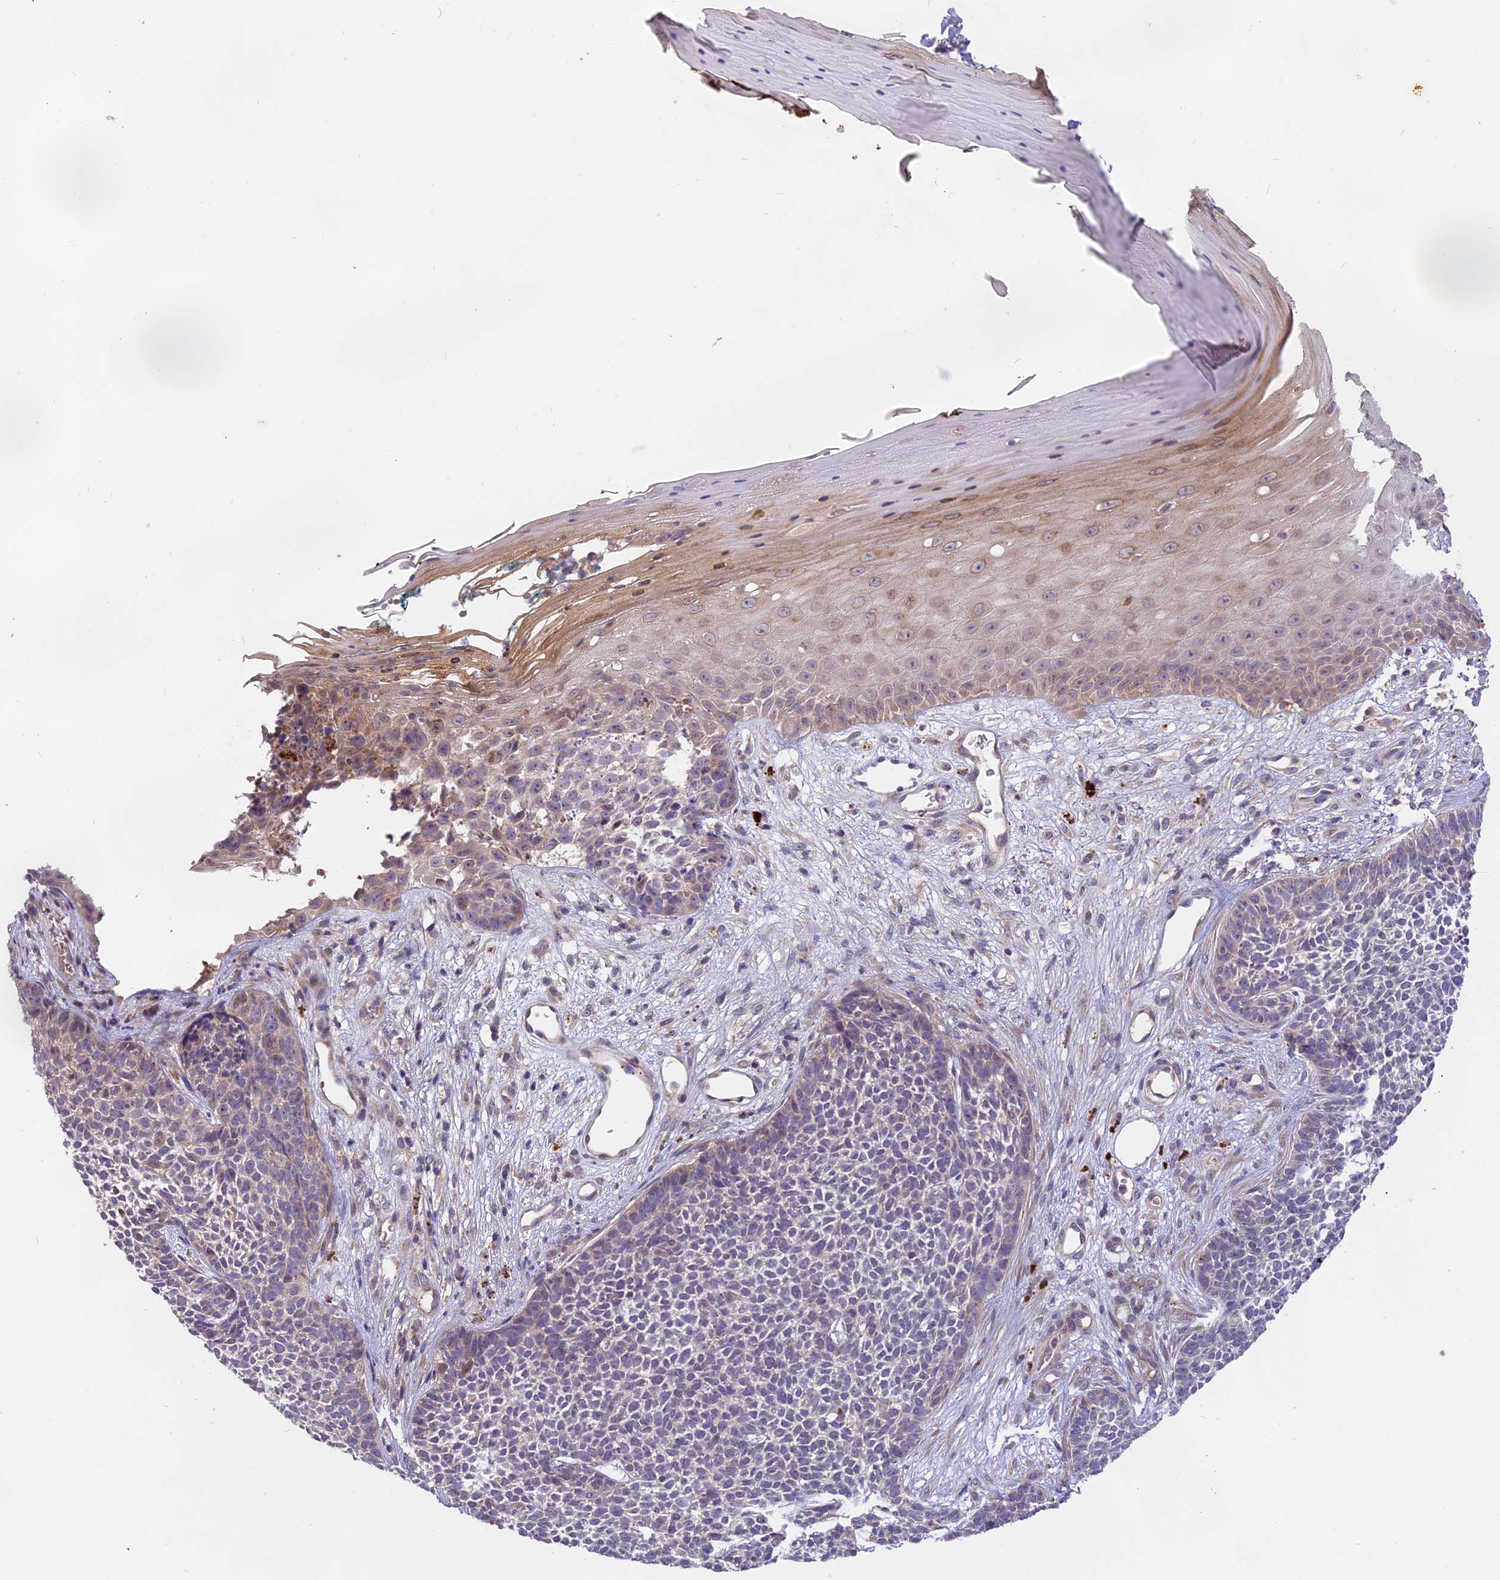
{"staining": {"intensity": "negative", "quantity": "none", "location": "none"}, "tissue": "skin cancer", "cell_type": "Tumor cells", "image_type": "cancer", "snomed": [{"axis": "morphology", "description": "Basal cell carcinoma"}, {"axis": "topography", "description": "Skin"}], "caption": "Immunohistochemistry photomicrograph of neoplastic tissue: human skin cancer stained with DAB reveals no significant protein staining in tumor cells.", "gene": "MEMO1", "patient": {"sex": "female", "age": 84}}